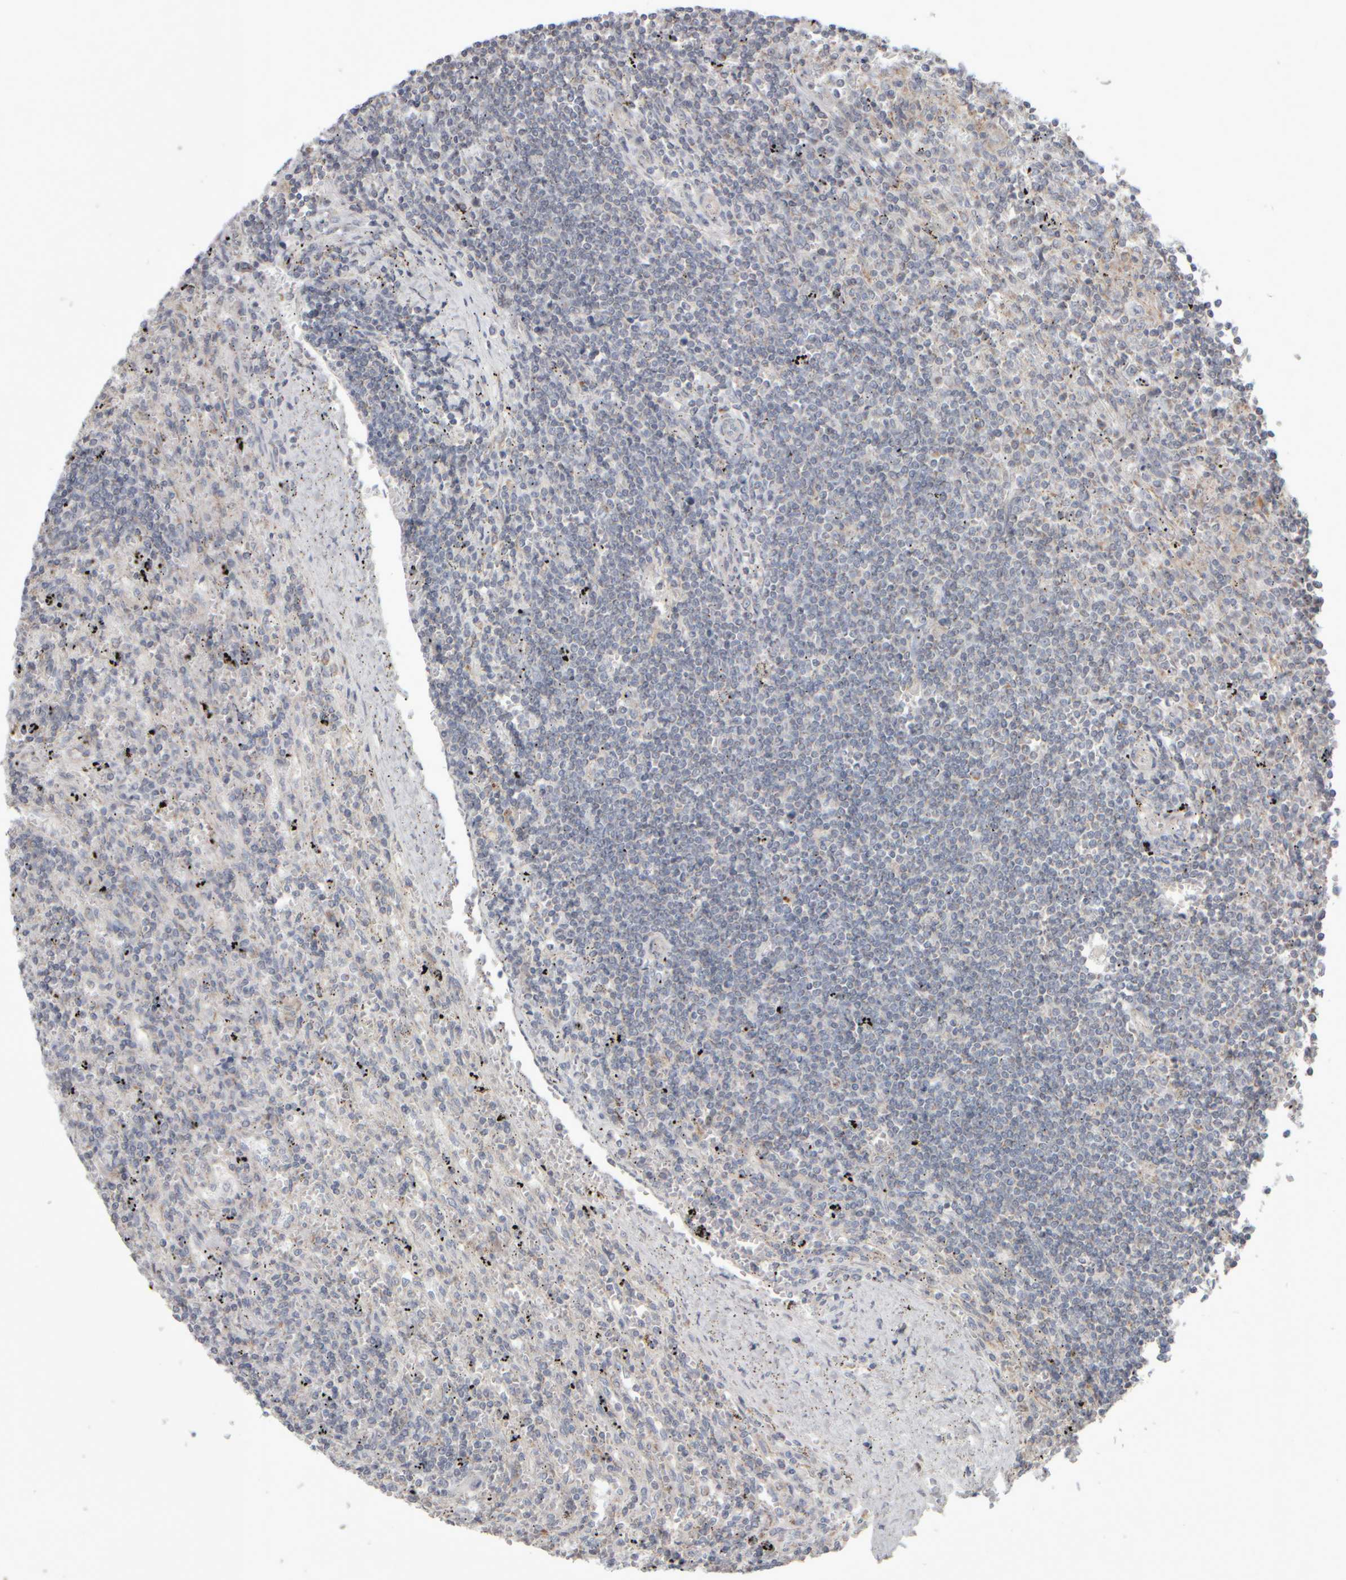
{"staining": {"intensity": "negative", "quantity": "none", "location": "none"}, "tissue": "lymphoma", "cell_type": "Tumor cells", "image_type": "cancer", "snomed": [{"axis": "morphology", "description": "Malignant lymphoma, non-Hodgkin's type, Low grade"}, {"axis": "topography", "description": "Spleen"}], "caption": "IHC photomicrograph of low-grade malignant lymphoma, non-Hodgkin's type stained for a protein (brown), which exhibits no expression in tumor cells.", "gene": "SCO1", "patient": {"sex": "male", "age": 76}}